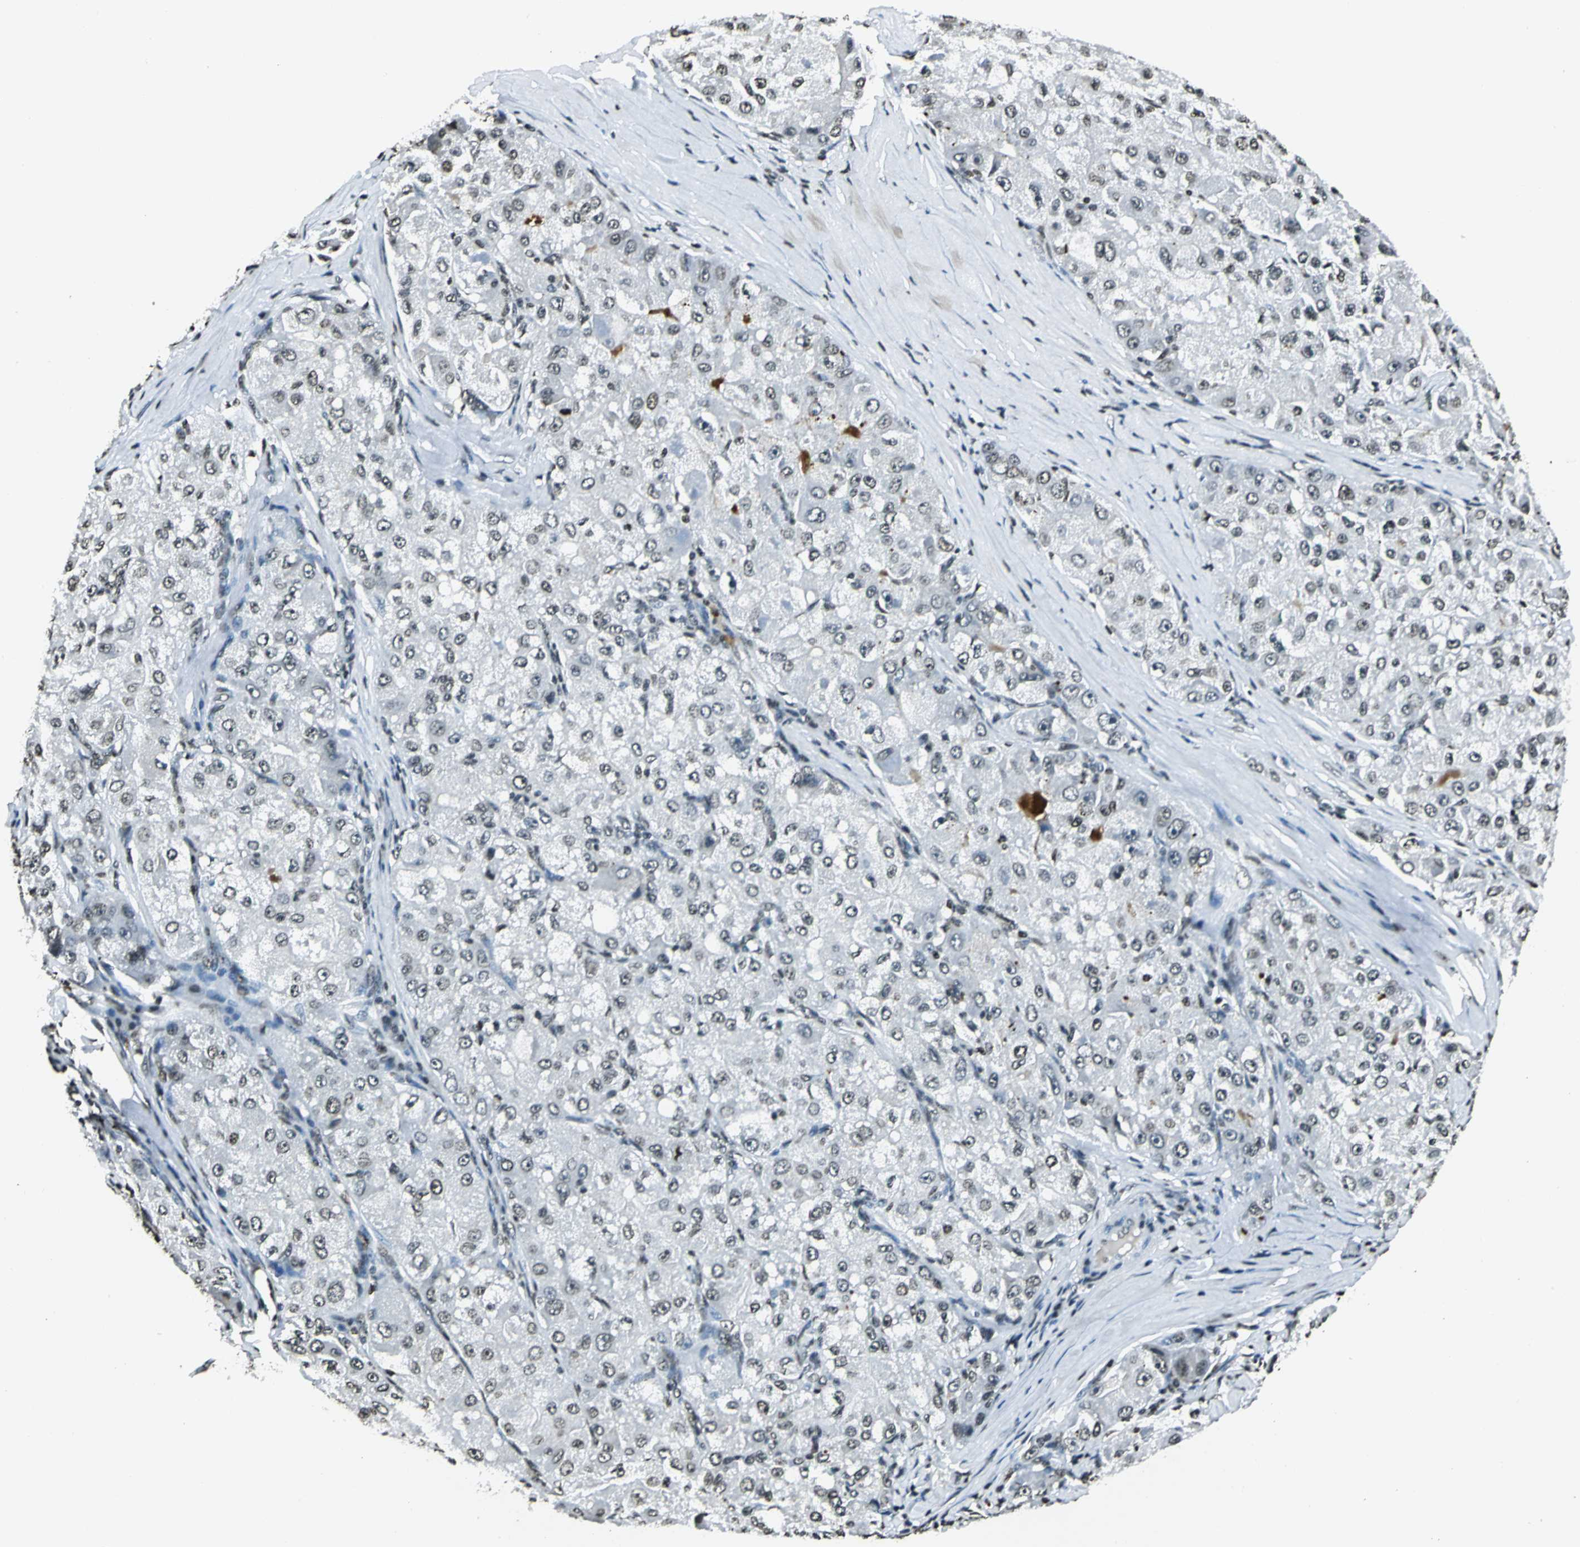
{"staining": {"intensity": "negative", "quantity": "none", "location": "none"}, "tissue": "liver cancer", "cell_type": "Tumor cells", "image_type": "cancer", "snomed": [{"axis": "morphology", "description": "Carcinoma, Hepatocellular, NOS"}, {"axis": "topography", "description": "Liver"}], "caption": "Immunohistochemical staining of liver cancer shows no significant positivity in tumor cells. (Stains: DAB IHC with hematoxylin counter stain, Microscopy: brightfield microscopy at high magnification).", "gene": "MCM4", "patient": {"sex": "male", "age": 80}}